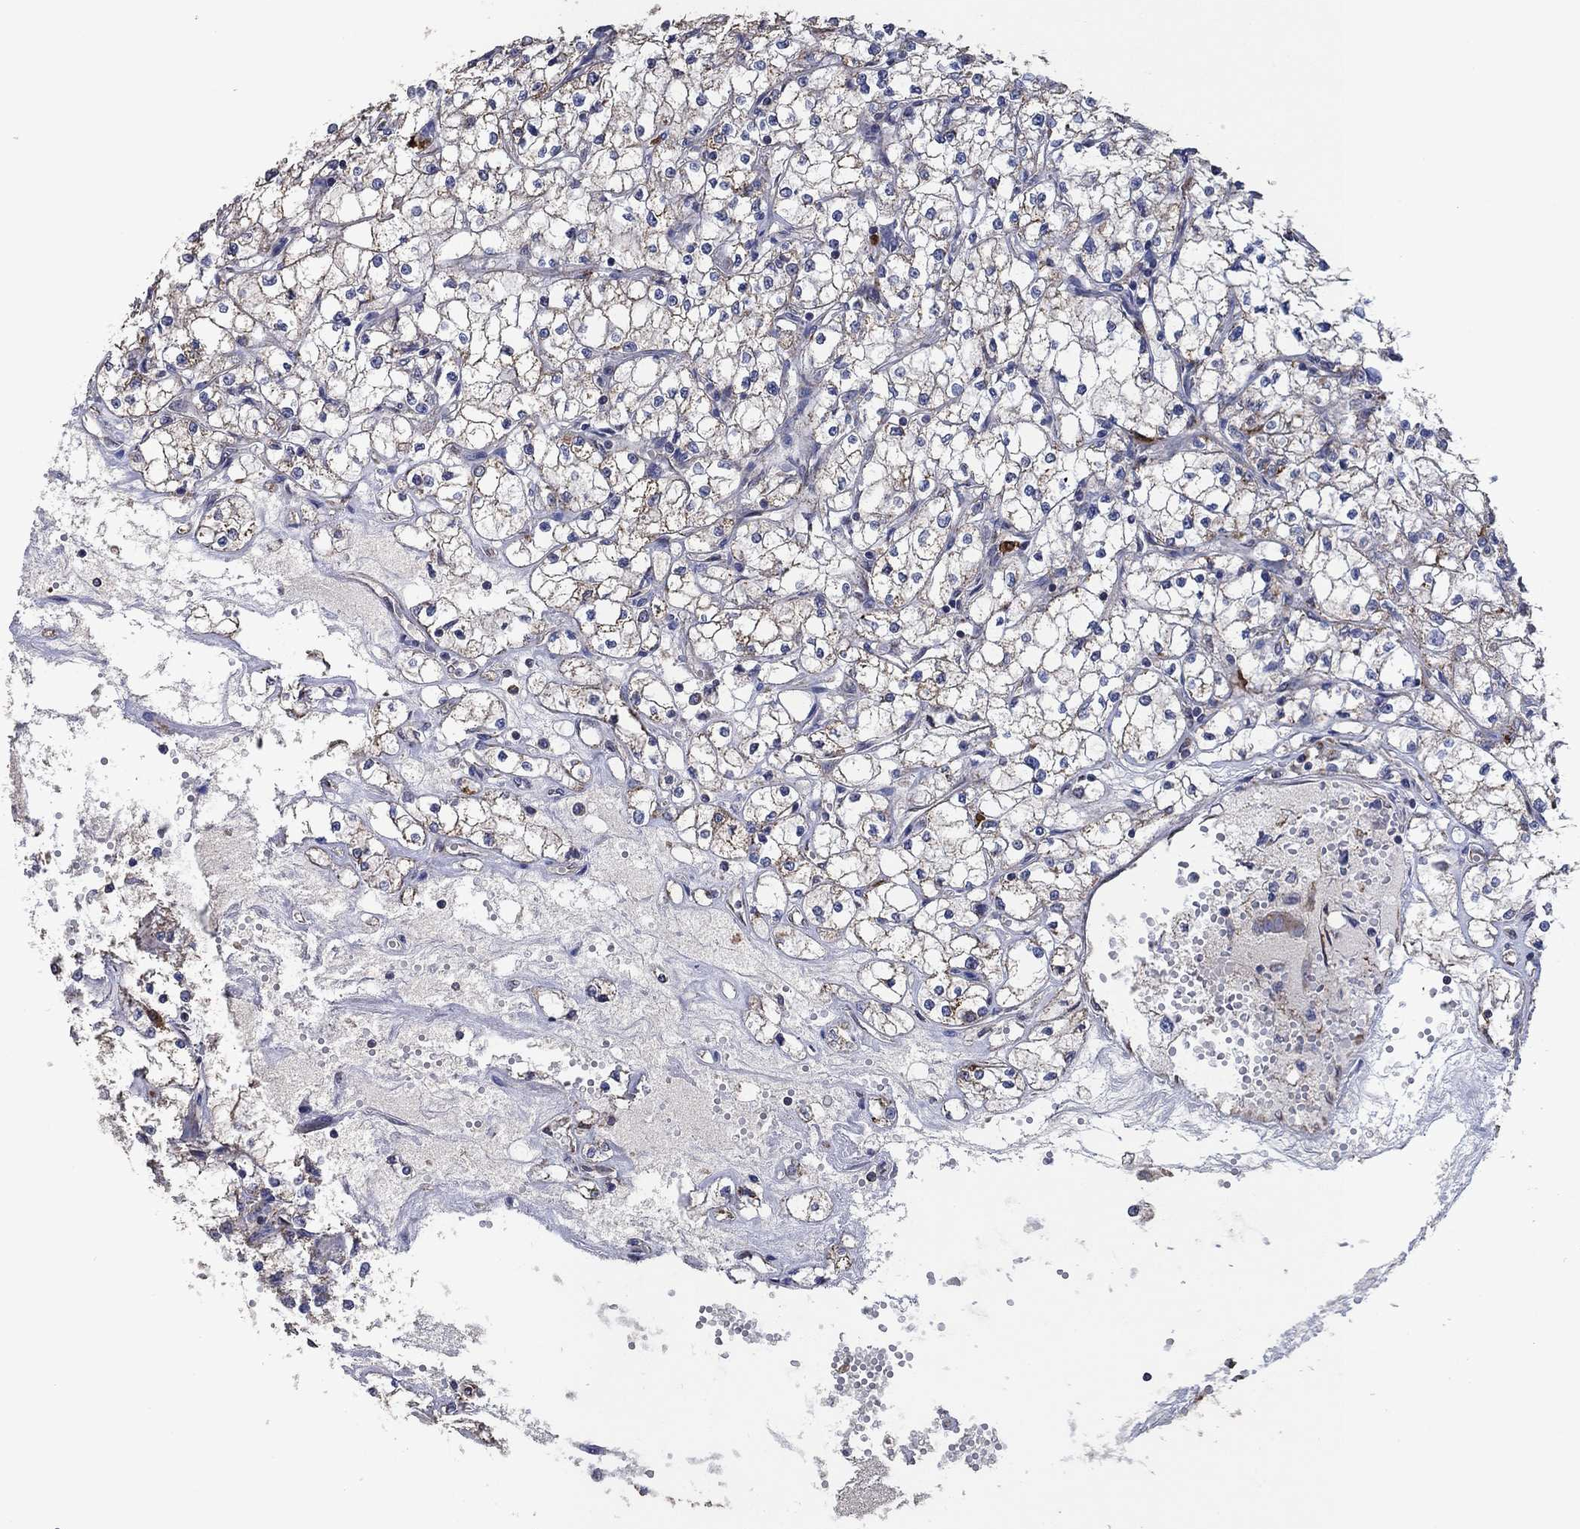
{"staining": {"intensity": "weak", "quantity": "<25%", "location": "cytoplasmic/membranous"}, "tissue": "renal cancer", "cell_type": "Tumor cells", "image_type": "cancer", "snomed": [{"axis": "morphology", "description": "Adenocarcinoma, NOS"}, {"axis": "topography", "description": "Kidney"}], "caption": "Renal adenocarcinoma stained for a protein using IHC exhibits no staining tumor cells.", "gene": "HID1", "patient": {"sex": "male", "age": 67}}